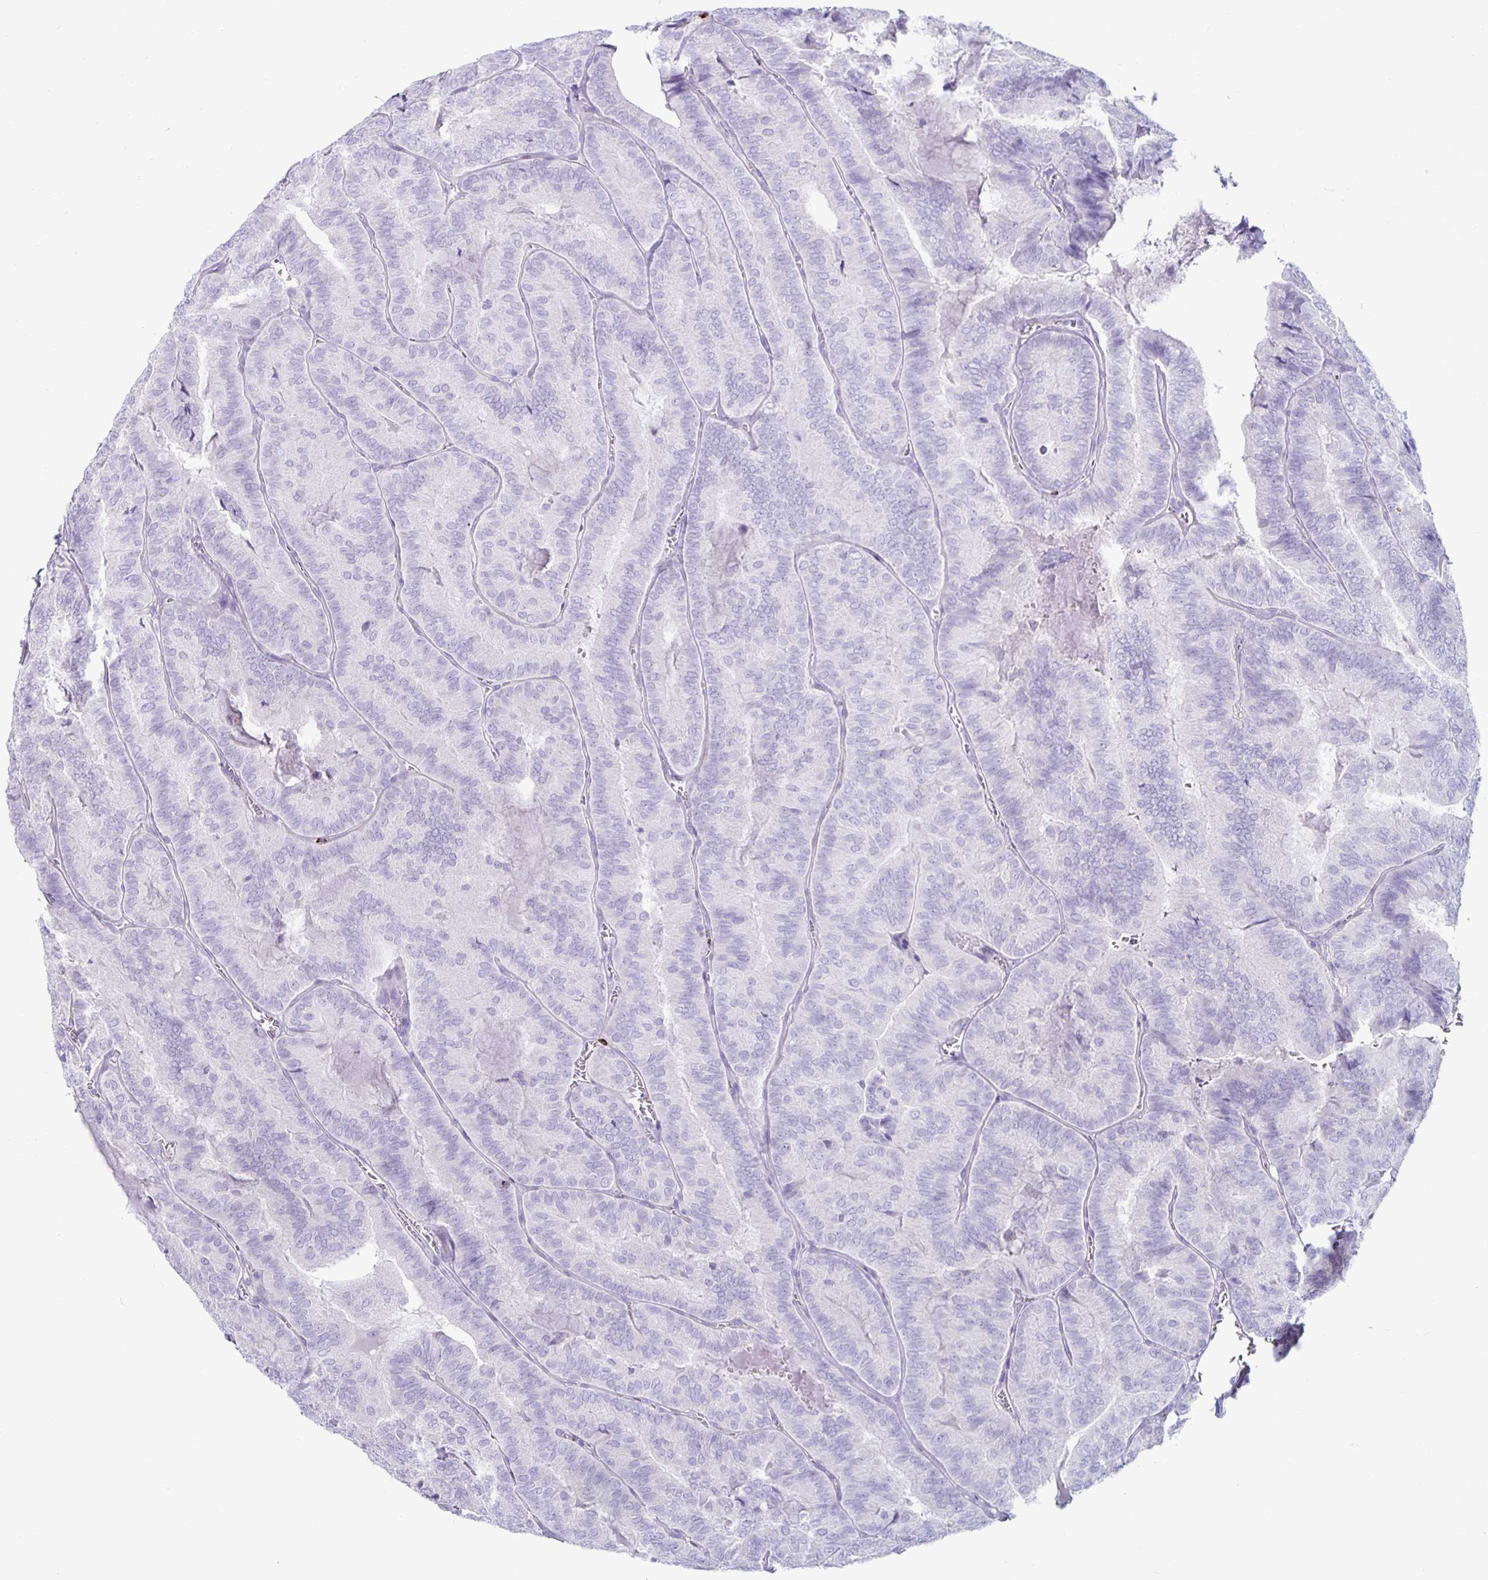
{"staining": {"intensity": "negative", "quantity": "none", "location": "none"}, "tissue": "thyroid cancer", "cell_type": "Tumor cells", "image_type": "cancer", "snomed": [{"axis": "morphology", "description": "Papillary adenocarcinoma, NOS"}, {"axis": "topography", "description": "Thyroid gland"}], "caption": "A photomicrograph of thyroid papillary adenocarcinoma stained for a protein demonstrates no brown staining in tumor cells.", "gene": "GZMK", "patient": {"sex": "female", "age": 75}}